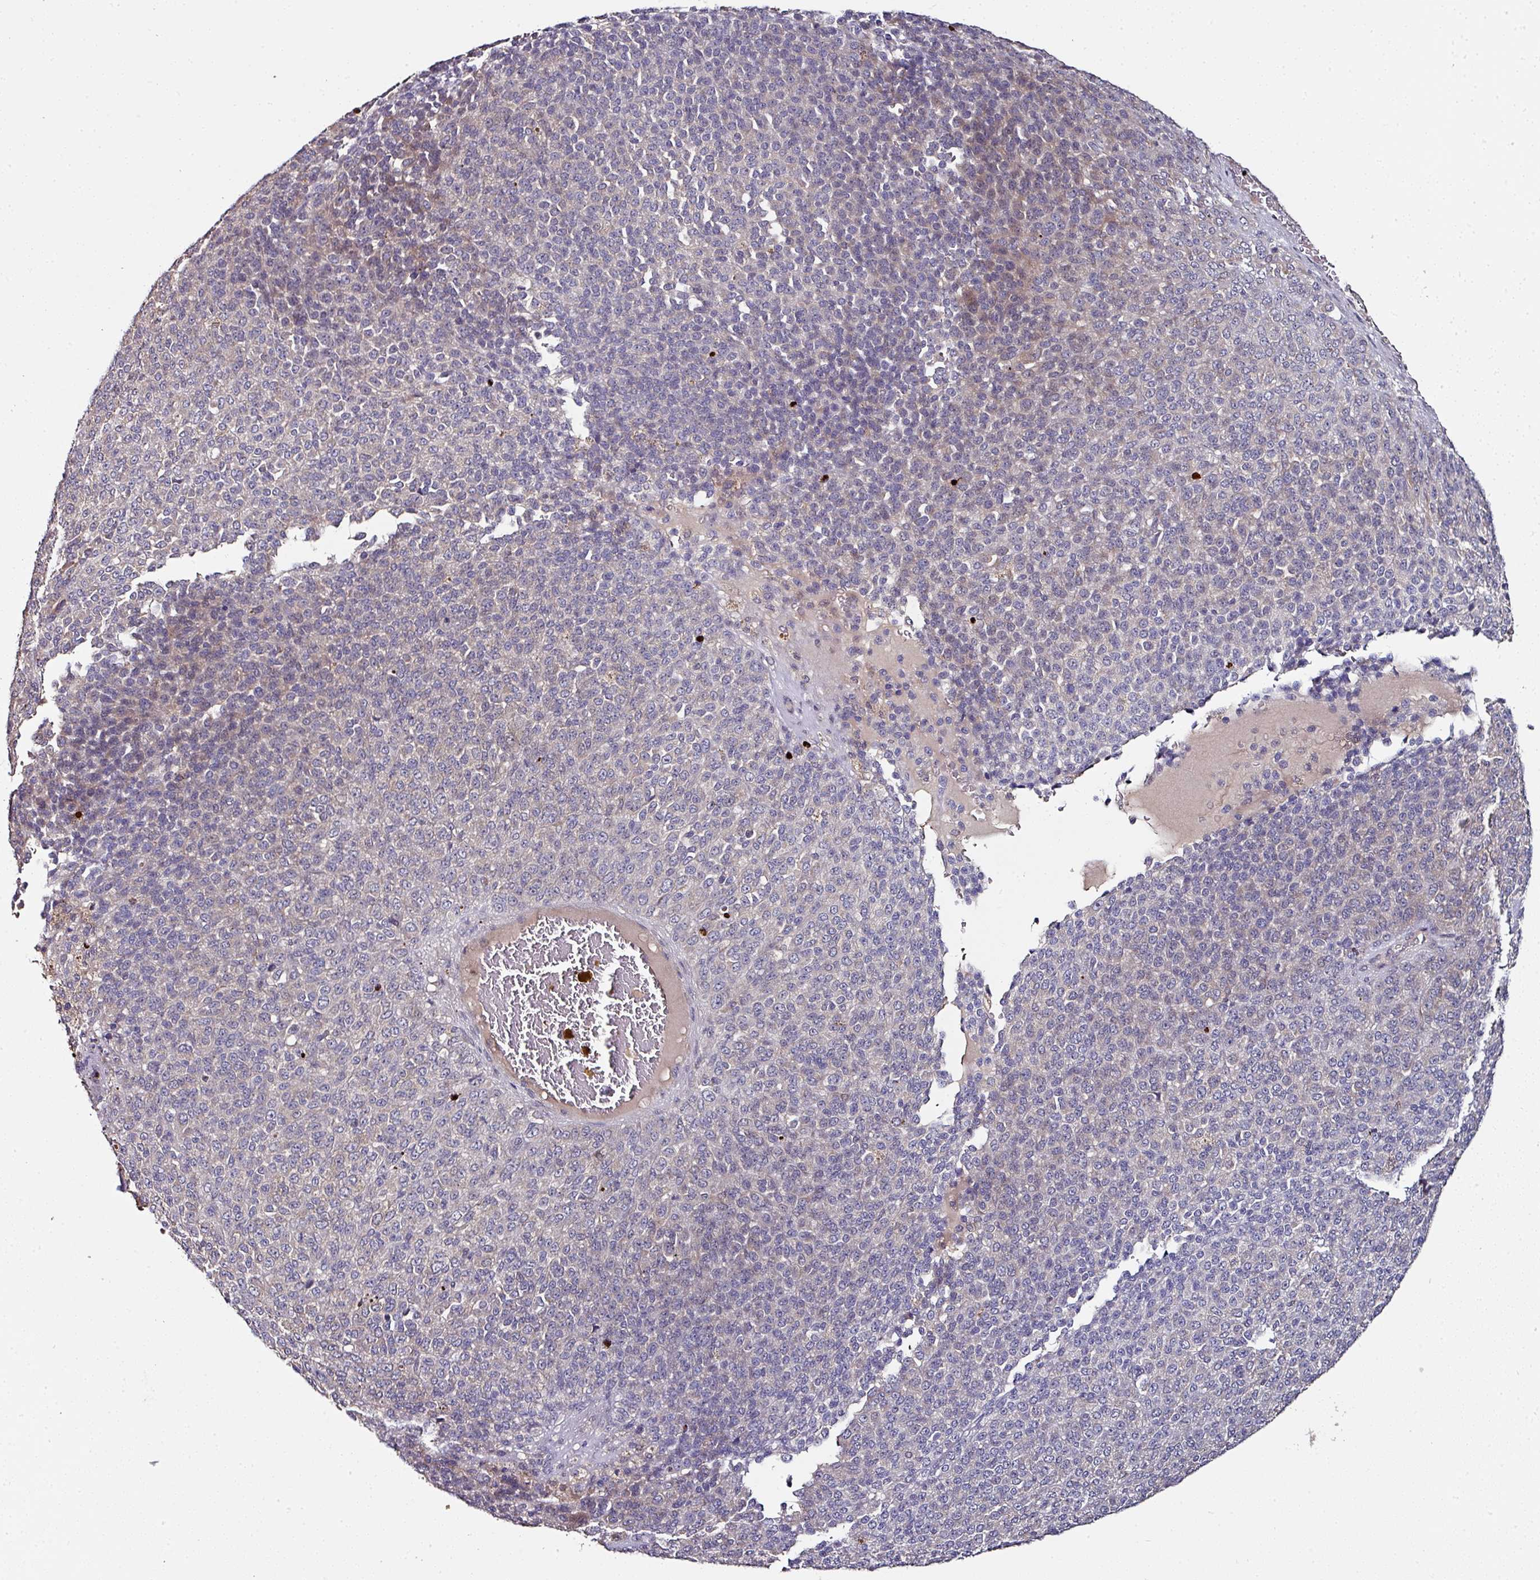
{"staining": {"intensity": "negative", "quantity": "none", "location": "none"}, "tissue": "melanoma", "cell_type": "Tumor cells", "image_type": "cancer", "snomed": [{"axis": "morphology", "description": "Malignant melanoma, Metastatic site"}, {"axis": "topography", "description": "Brain"}], "caption": "Immunohistochemistry (IHC) image of human melanoma stained for a protein (brown), which shows no expression in tumor cells. Nuclei are stained in blue.", "gene": "CTDSP2", "patient": {"sex": "female", "age": 56}}